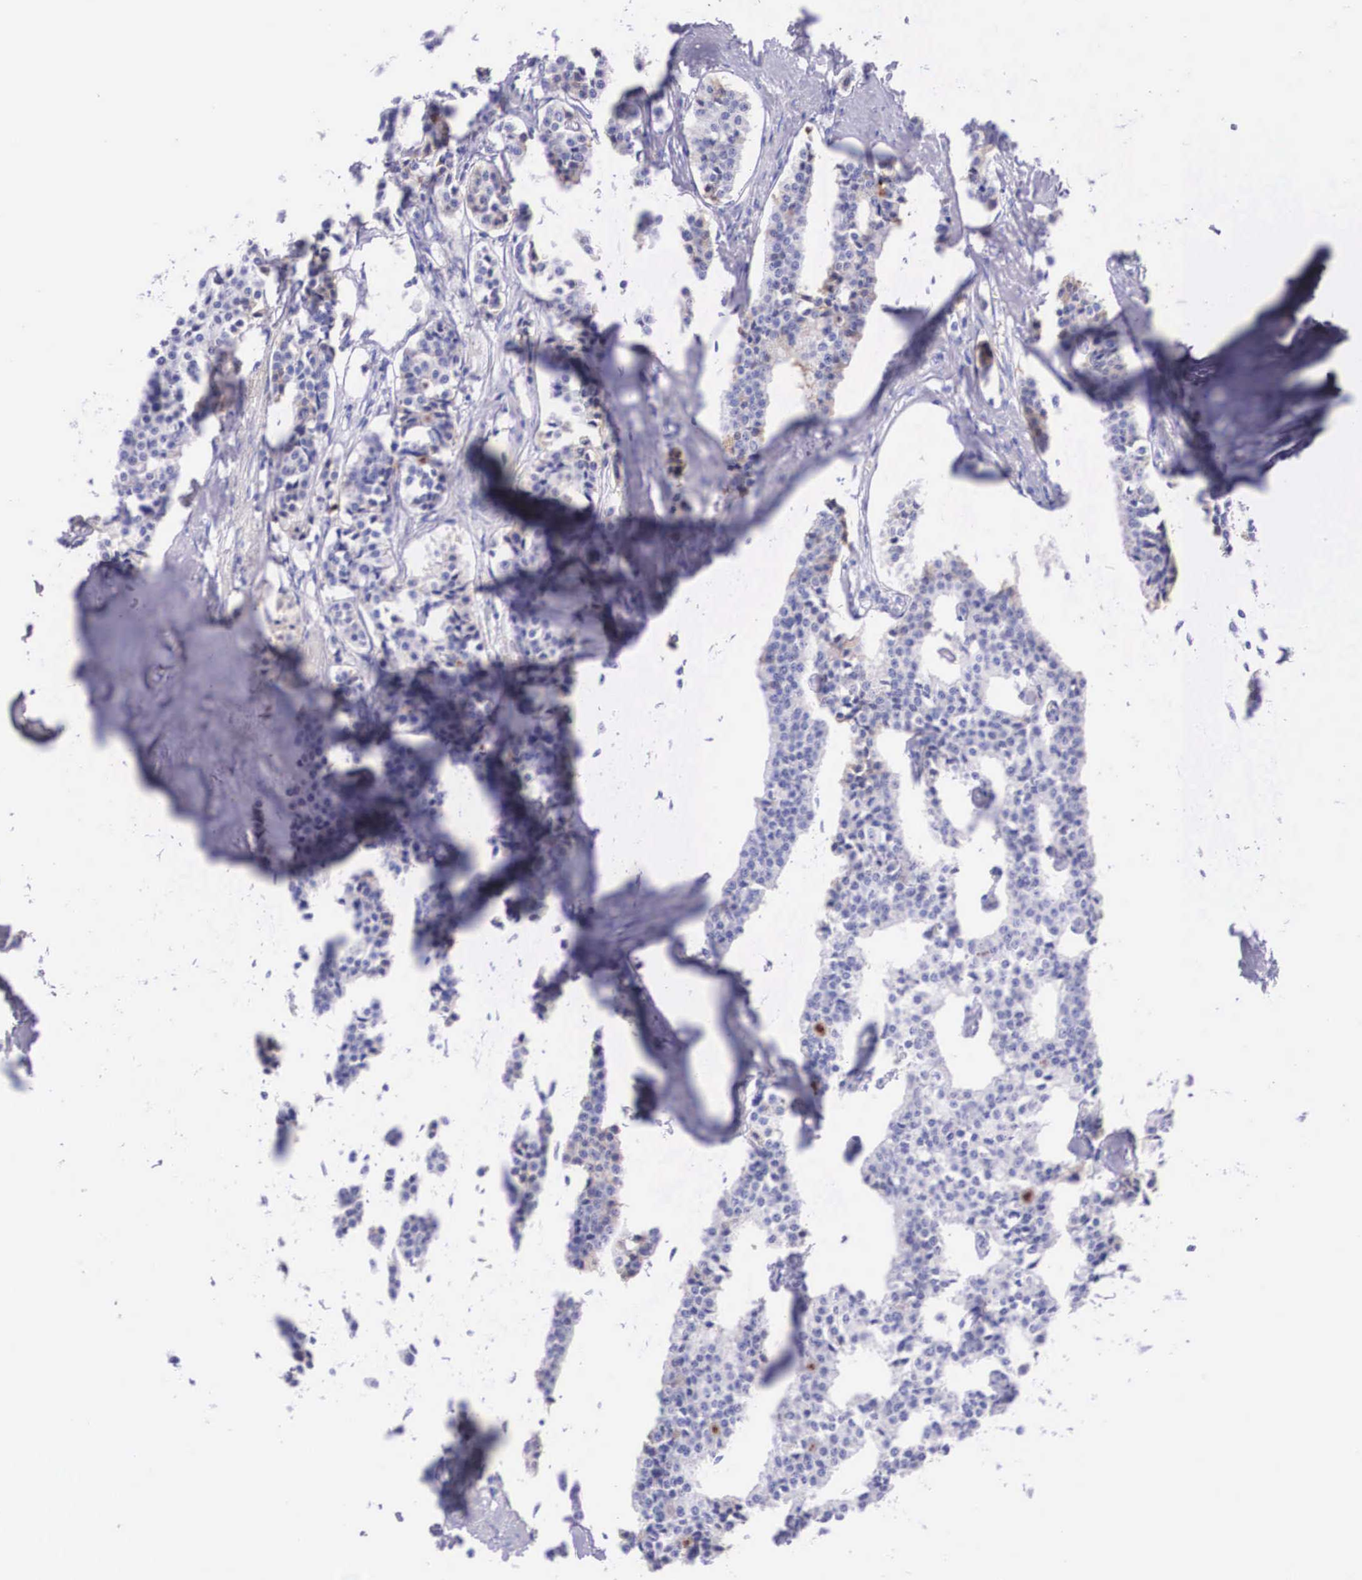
{"staining": {"intensity": "negative", "quantity": "none", "location": "none"}, "tissue": "carcinoid", "cell_type": "Tumor cells", "image_type": "cancer", "snomed": [{"axis": "morphology", "description": "Carcinoid, malignant, NOS"}, {"axis": "topography", "description": "Small intestine"}], "caption": "This is an immunohistochemistry (IHC) image of carcinoid. There is no staining in tumor cells.", "gene": "PLG", "patient": {"sex": "male", "age": 63}}